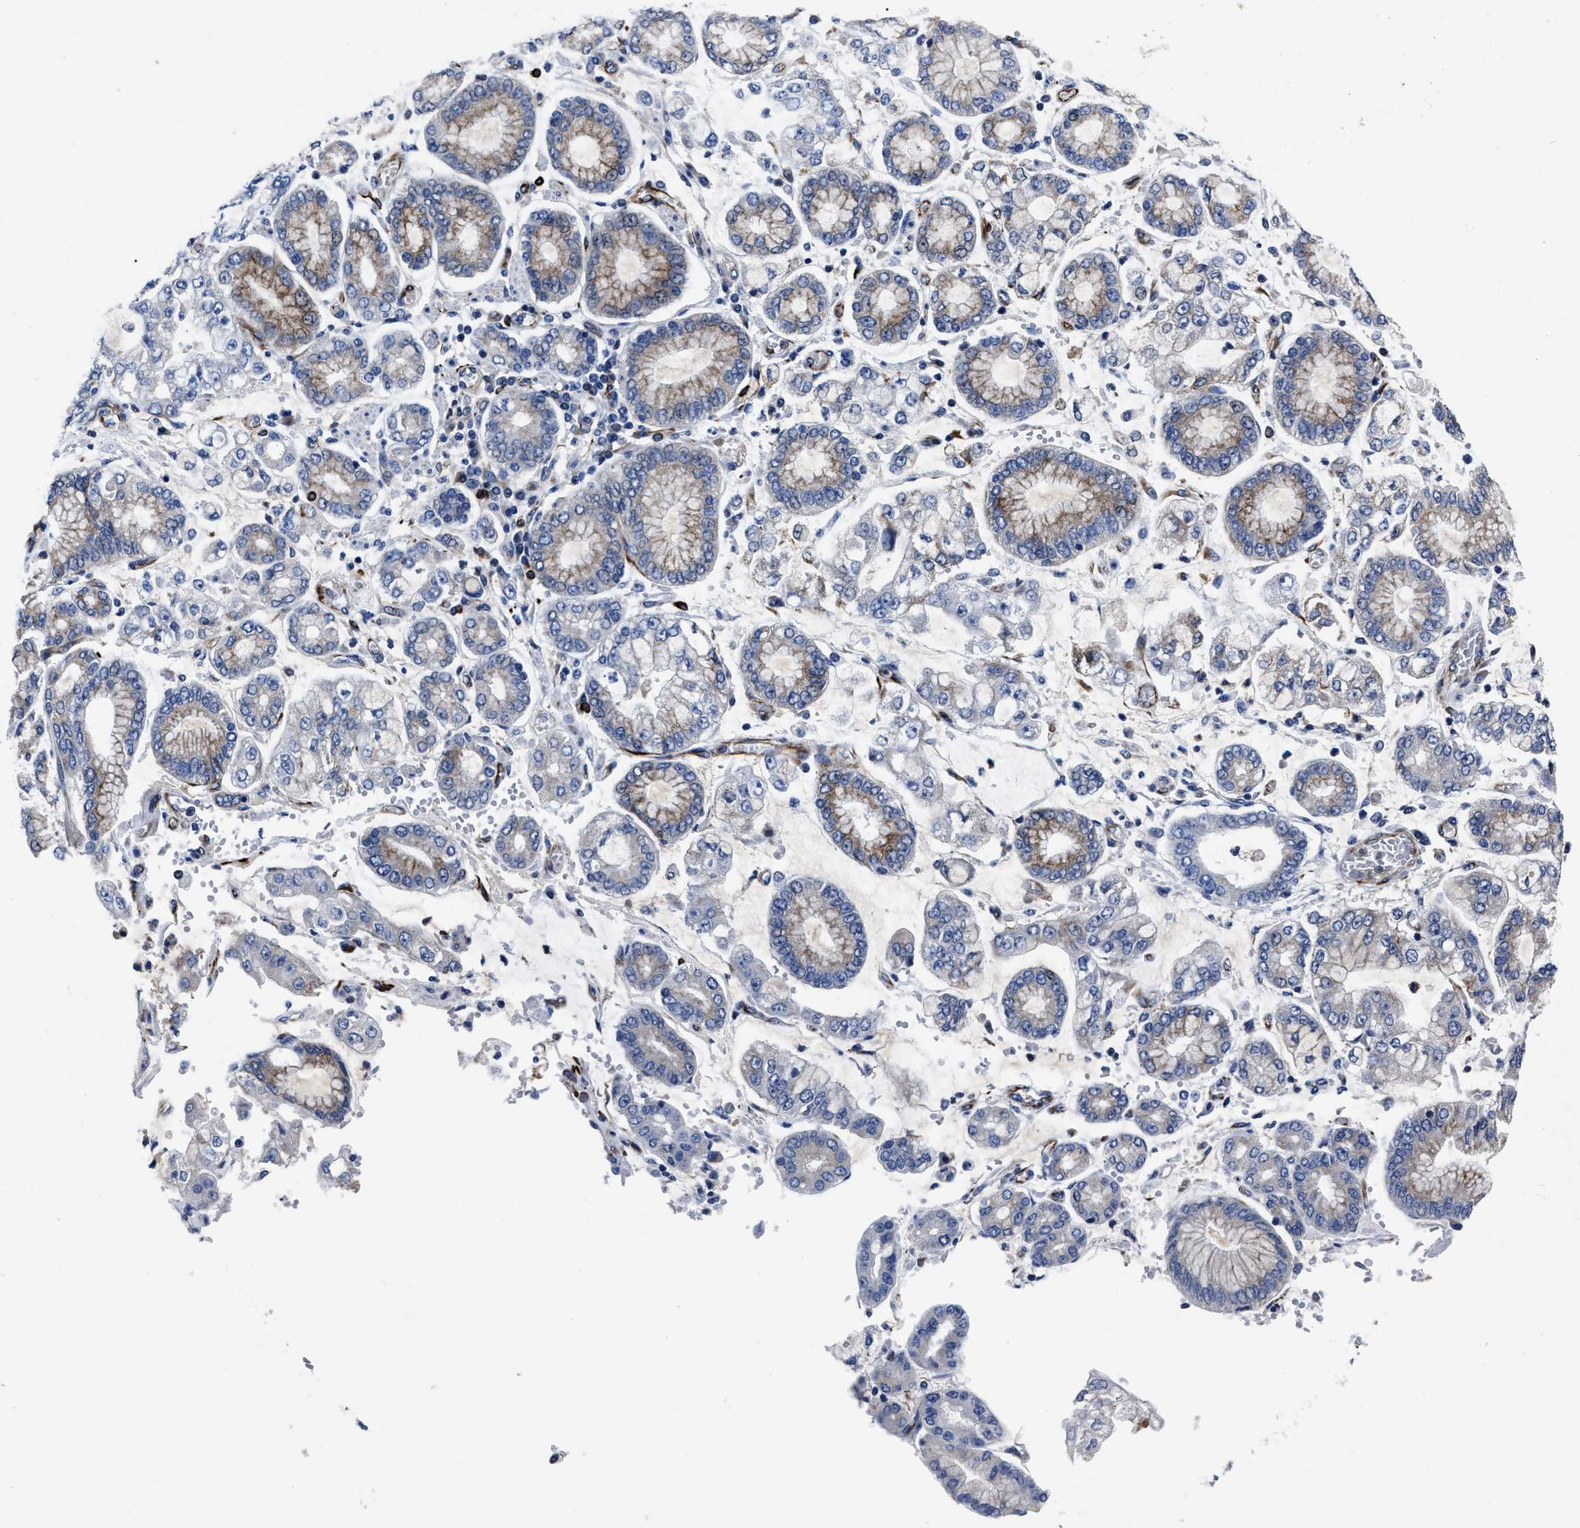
{"staining": {"intensity": "weak", "quantity": "<25%", "location": "cytoplasmic/membranous"}, "tissue": "stomach cancer", "cell_type": "Tumor cells", "image_type": "cancer", "snomed": [{"axis": "morphology", "description": "Adenocarcinoma, NOS"}, {"axis": "topography", "description": "Stomach"}], "caption": "There is no significant positivity in tumor cells of adenocarcinoma (stomach).", "gene": "OR10G3", "patient": {"sex": "male", "age": 76}}